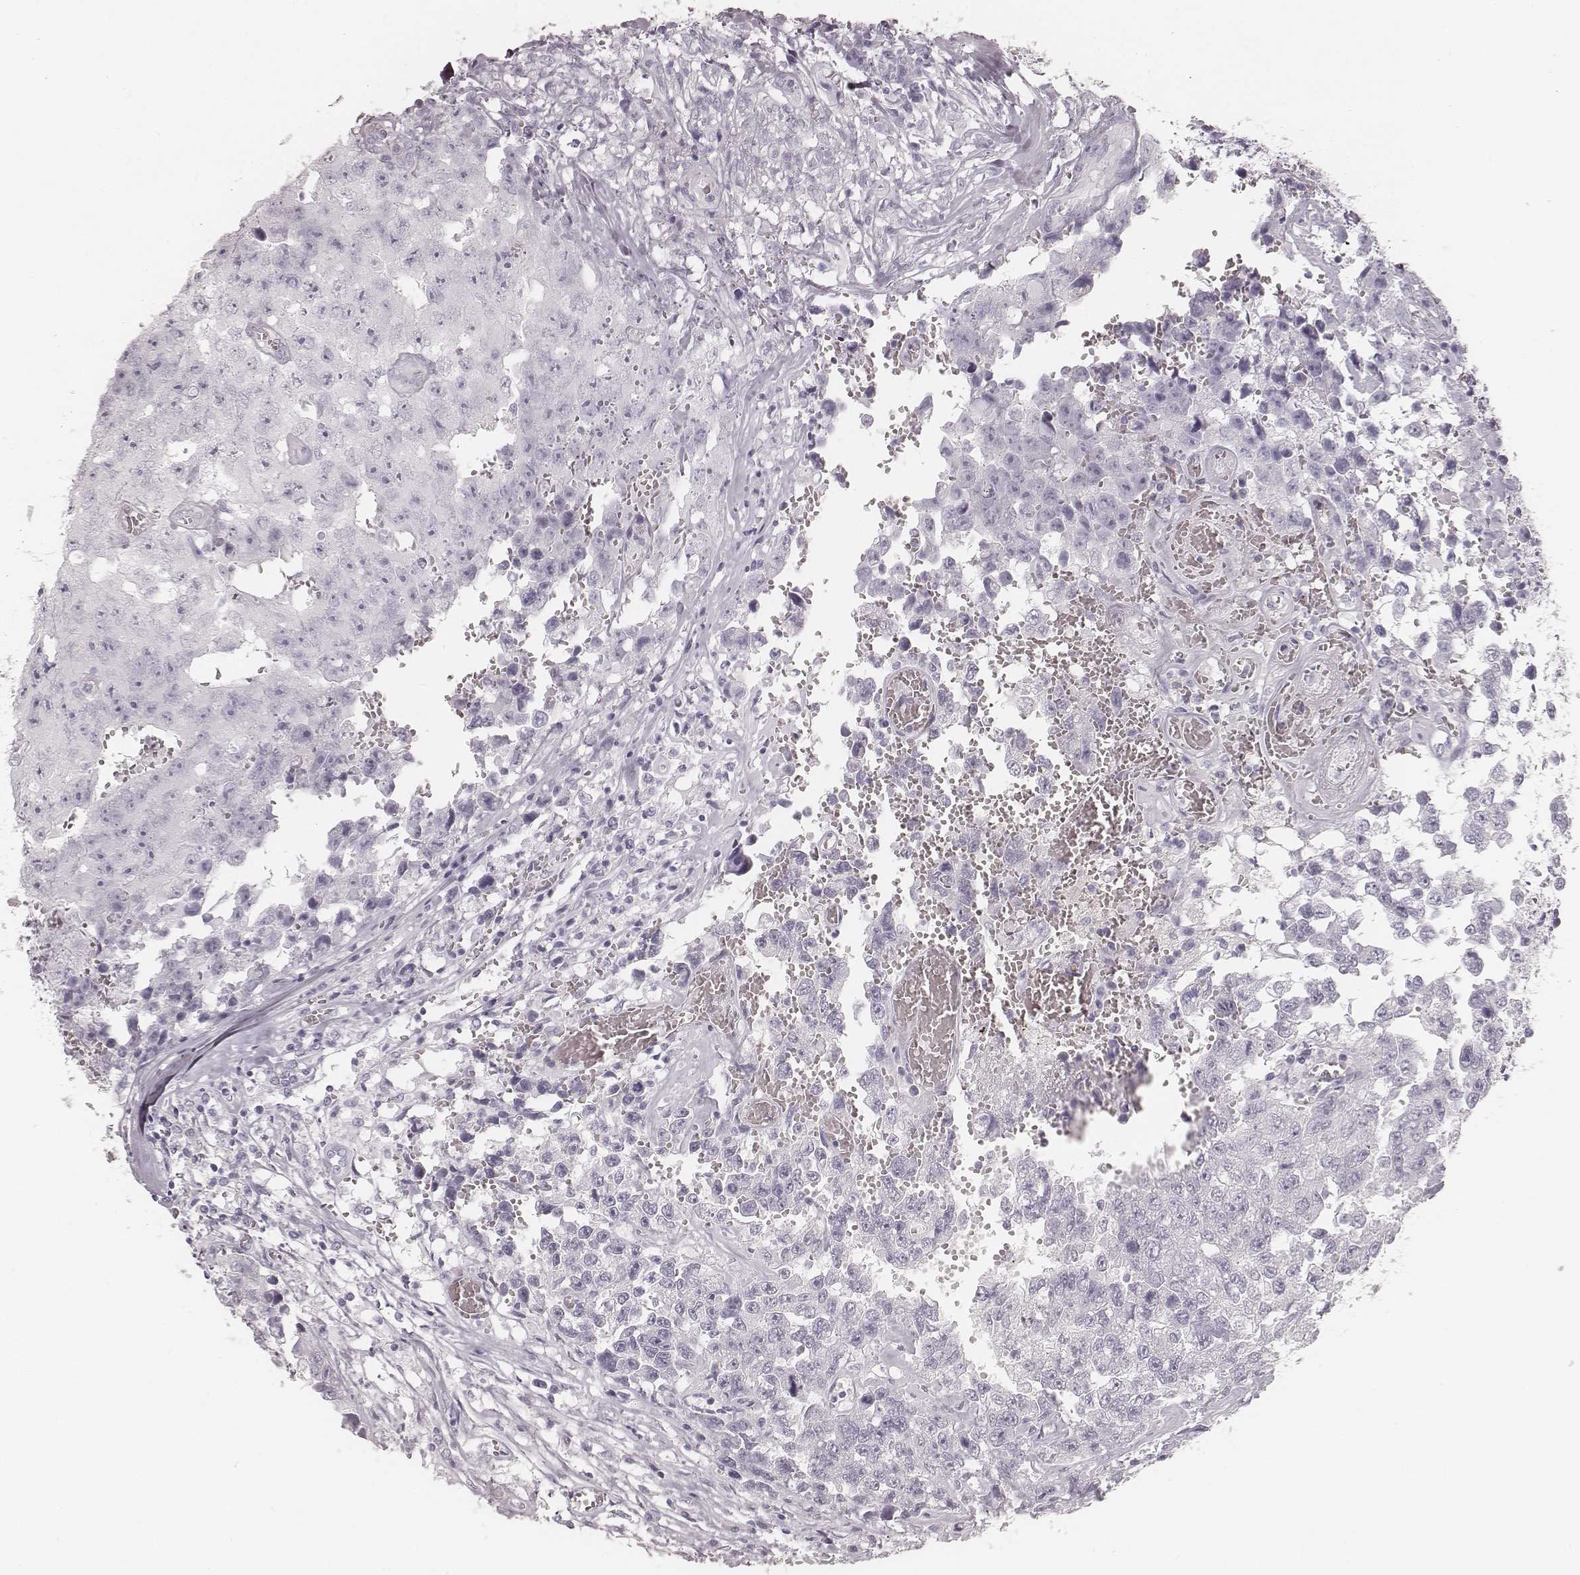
{"staining": {"intensity": "negative", "quantity": "none", "location": "none"}, "tissue": "testis cancer", "cell_type": "Tumor cells", "image_type": "cancer", "snomed": [{"axis": "morphology", "description": "Carcinoma, Embryonal, NOS"}, {"axis": "topography", "description": "Testis"}], "caption": "A high-resolution image shows immunohistochemistry staining of embryonal carcinoma (testis), which demonstrates no significant expression in tumor cells.", "gene": "KRT34", "patient": {"sex": "male", "age": 36}}